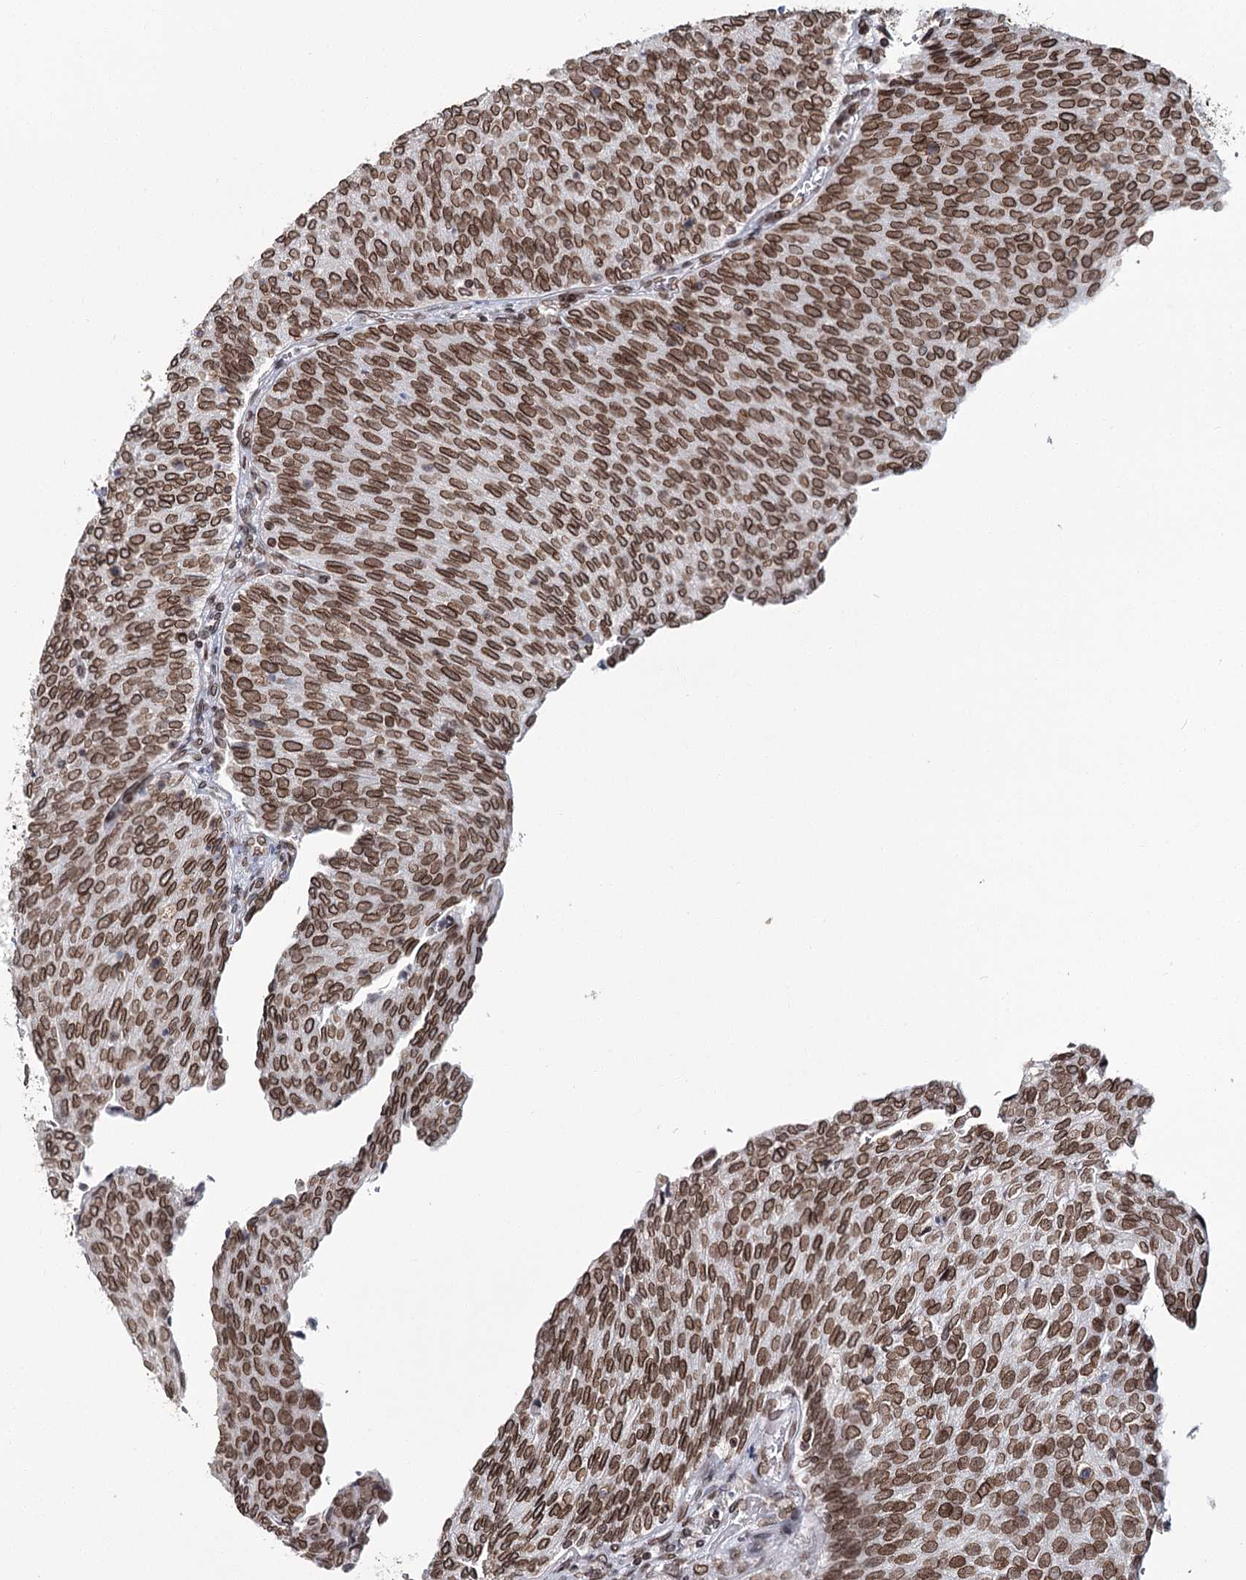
{"staining": {"intensity": "moderate", "quantity": ">75%", "location": "cytoplasmic/membranous,nuclear"}, "tissue": "urothelial cancer", "cell_type": "Tumor cells", "image_type": "cancer", "snomed": [{"axis": "morphology", "description": "Urothelial carcinoma, Low grade"}, {"axis": "topography", "description": "Urinary bladder"}], "caption": "Urothelial cancer tissue demonstrates moderate cytoplasmic/membranous and nuclear expression in approximately >75% of tumor cells", "gene": "KIAA0930", "patient": {"sex": "female", "age": 79}}